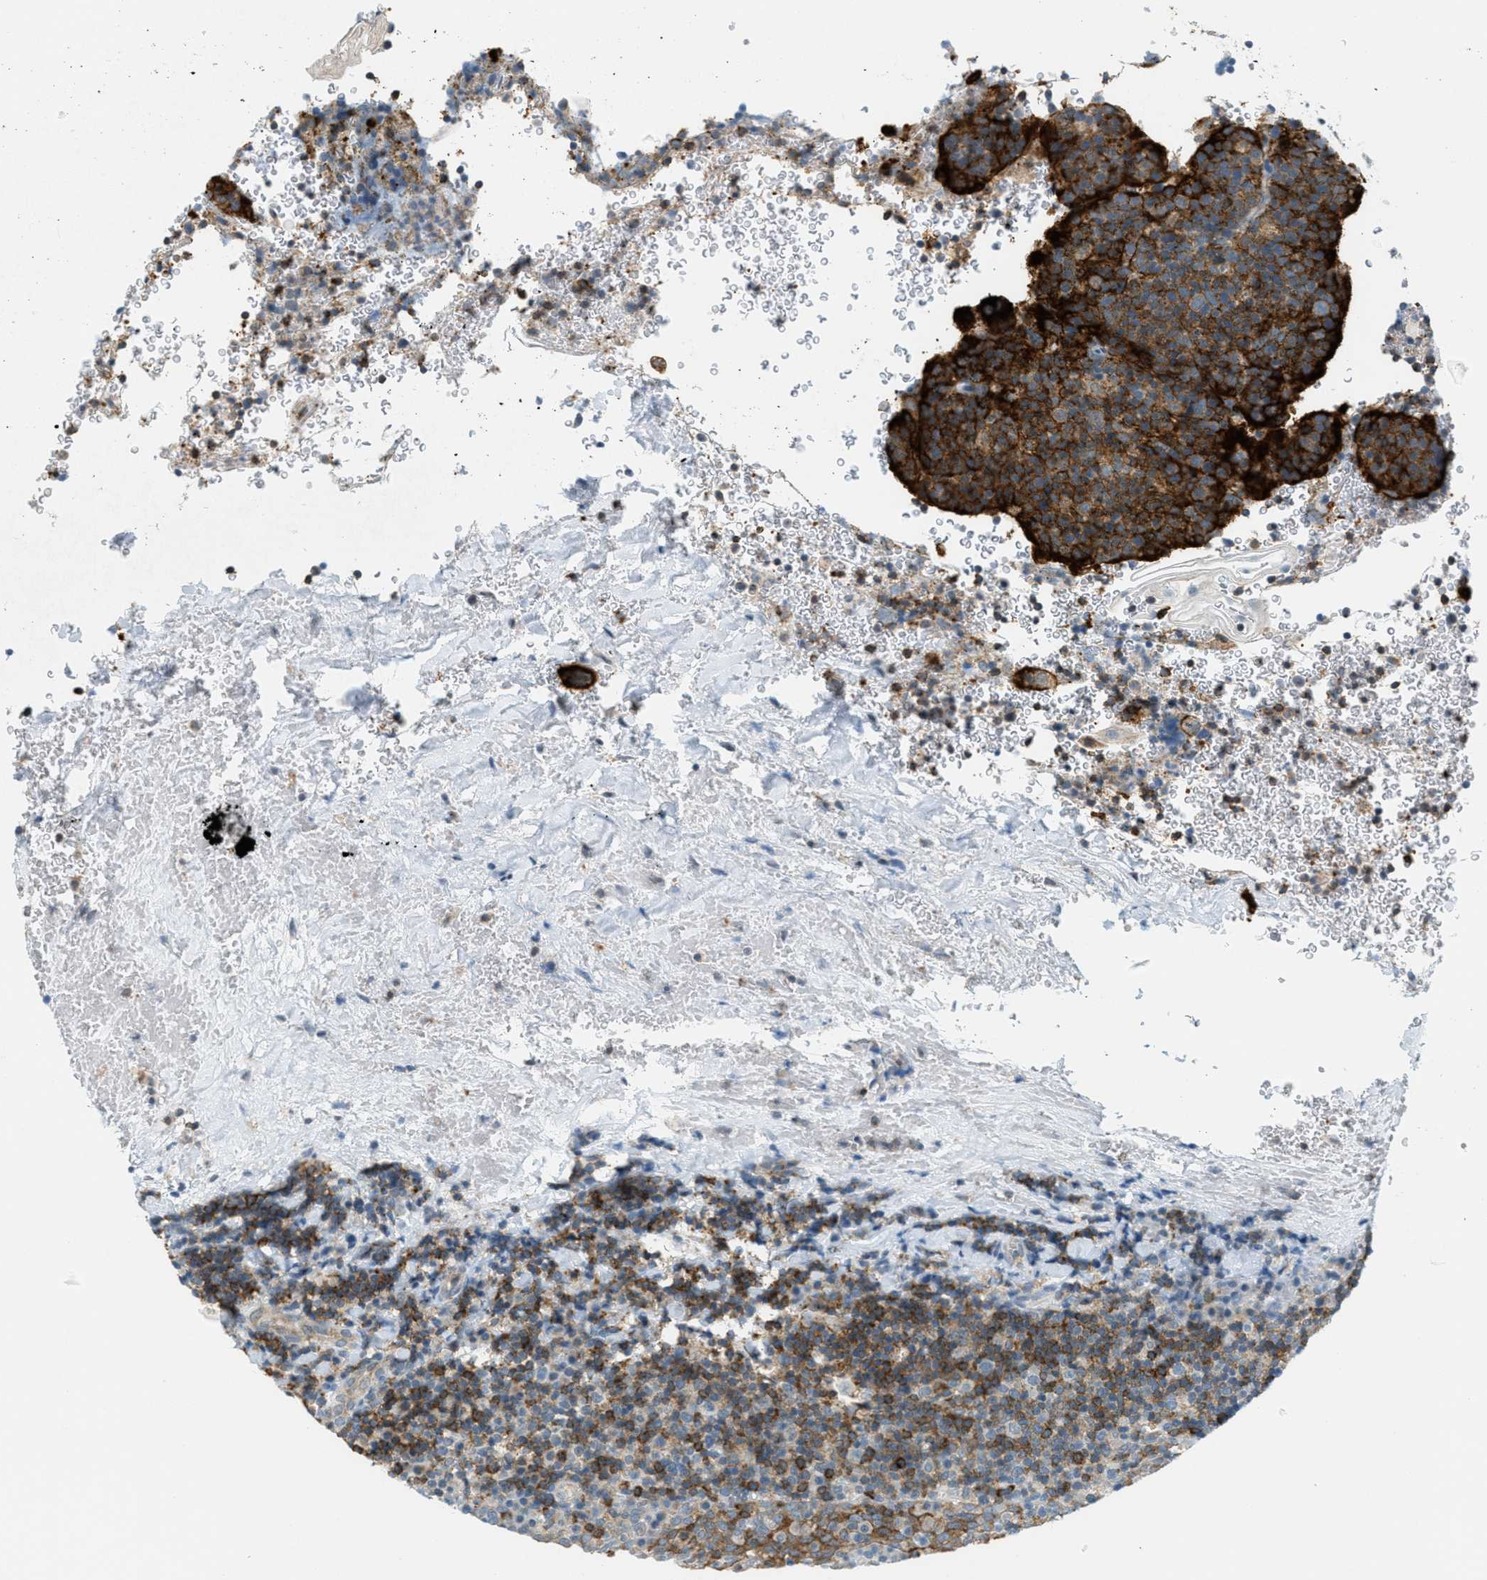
{"staining": {"intensity": "moderate", "quantity": ">75%", "location": "cytoplasmic/membranous"}, "tissue": "tonsil", "cell_type": "Germinal center cells", "image_type": "normal", "snomed": [{"axis": "morphology", "description": "Normal tissue, NOS"}, {"axis": "topography", "description": "Tonsil"}], "caption": "Immunohistochemical staining of normal human tonsil reveals >75% levels of moderate cytoplasmic/membranous protein positivity in about >75% of germinal center cells. The protein of interest is stained brown, and the nuclei are stained in blue (DAB (3,3'-diaminobenzidine) IHC with brightfield microscopy, high magnification).", "gene": "FYN", "patient": {"sex": "male", "age": 17}}